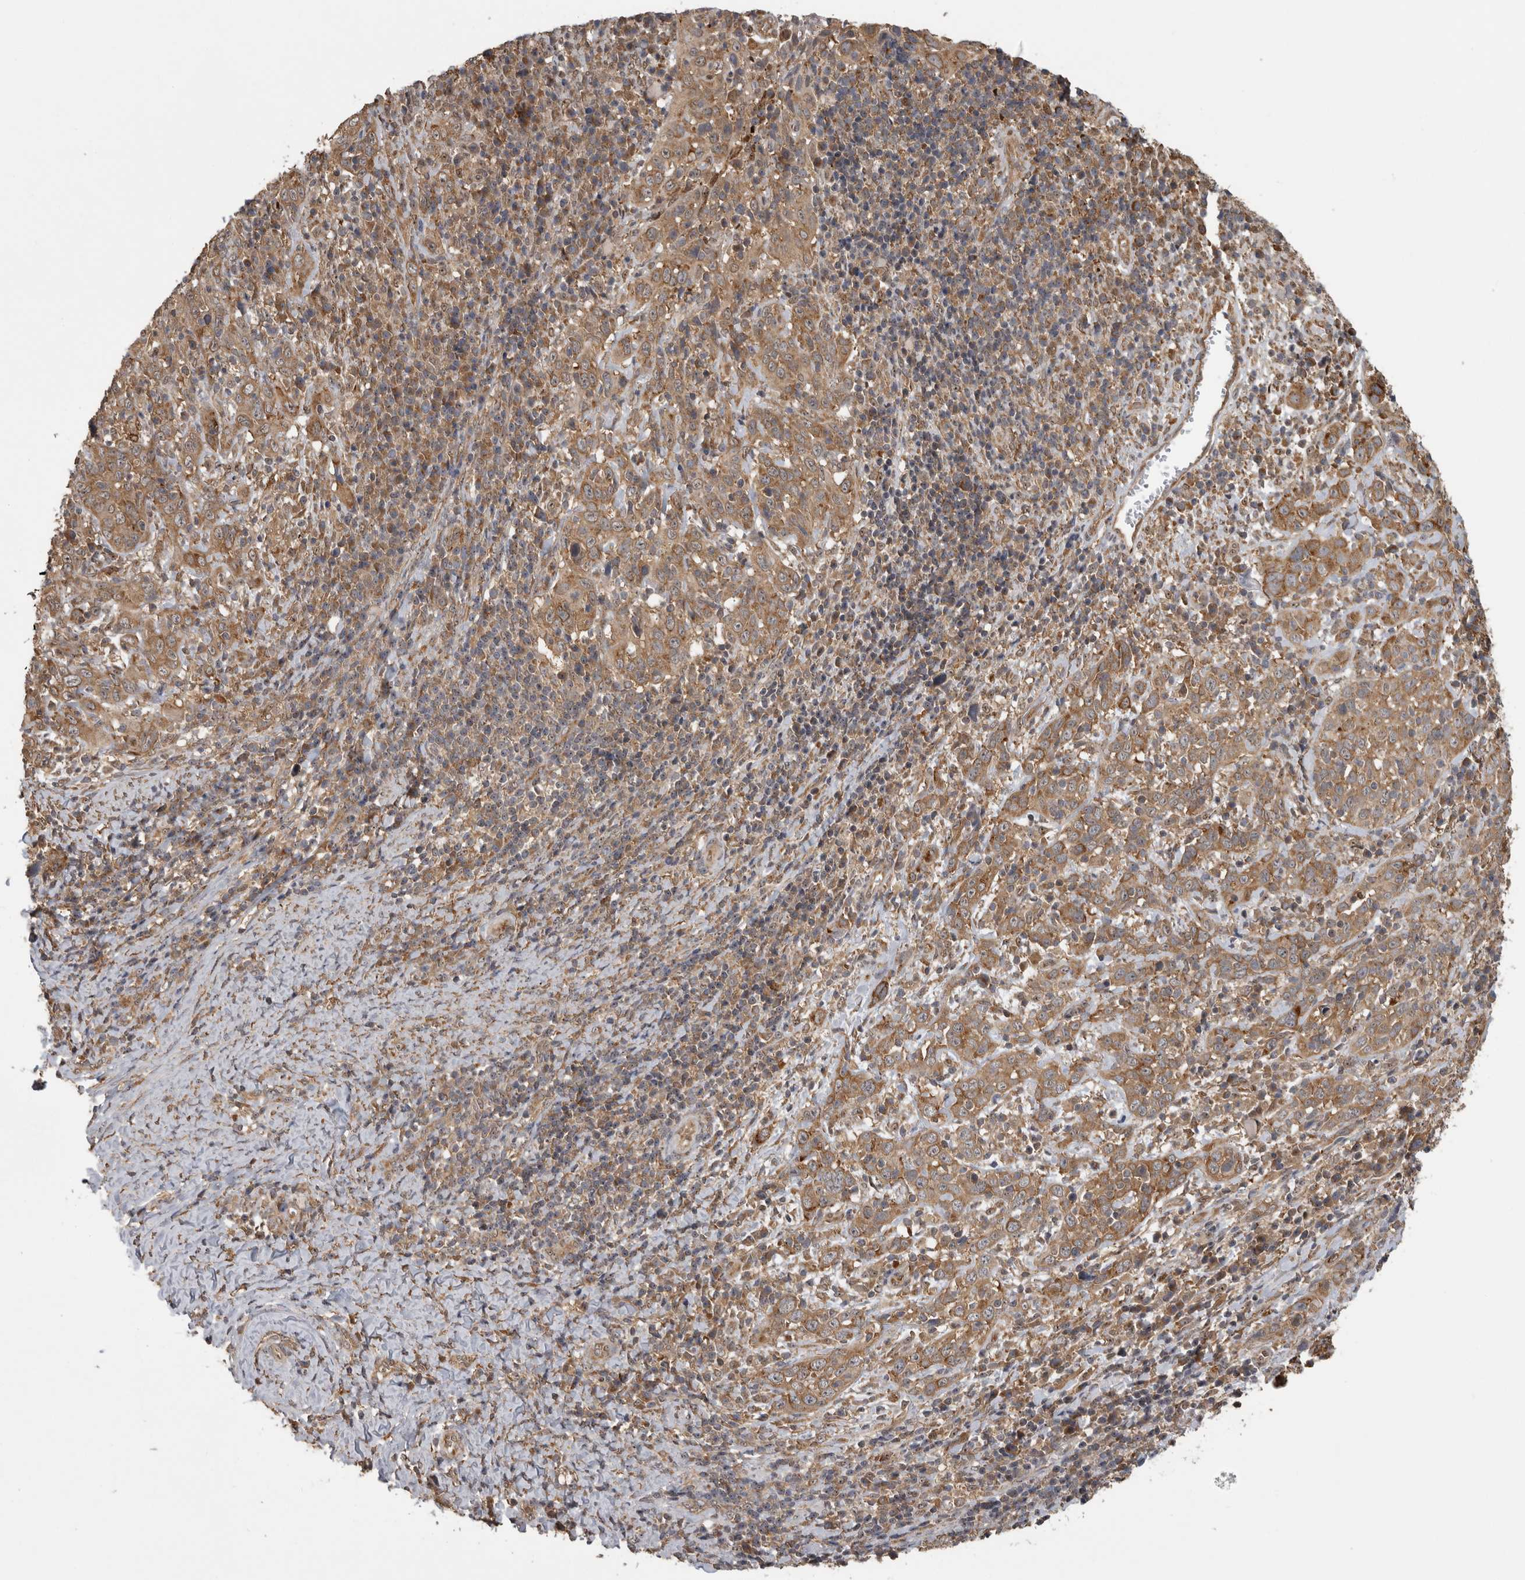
{"staining": {"intensity": "moderate", "quantity": ">75%", "location": "cytoplasmic/membranous"}, "tissue": "cervical cancer", "cell_type": "Tumor cells", "image_type": "cancer", "snomed": [{"axis": "morphology", "description": "Squamous cell carcinoma, NOS"}, {"axis": "topography", "description": "Cervix"}], "caption": "IHC (DAB) staining of human cervical cancer (squamous cell carcinoma) displays moderate cytoplasmic/membranous protein positivity in approximately >75% of tumor cells.", "gene": "ATXN2", "patient": {"sex": "female", "age": 46}}